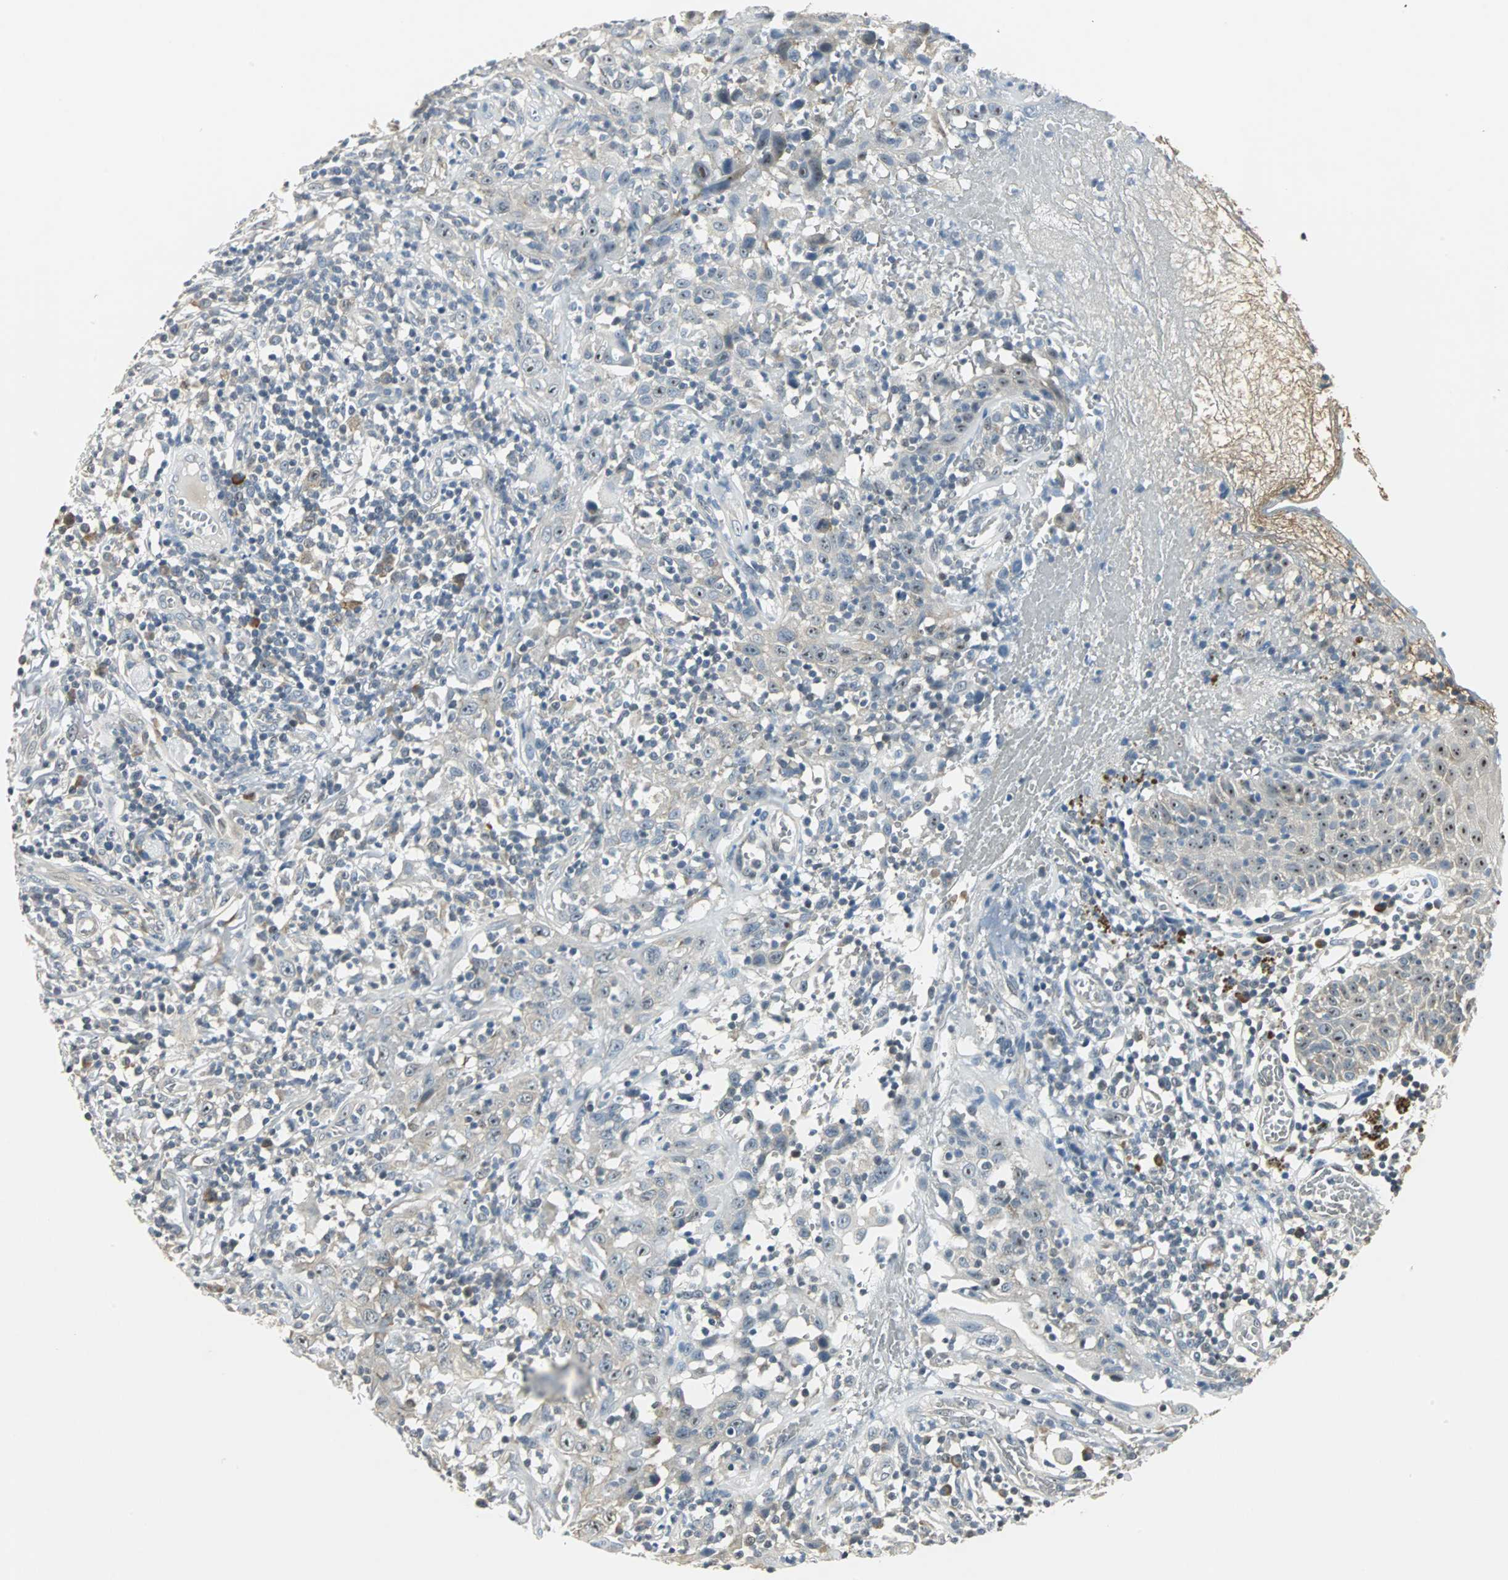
{"staining": {"intensity": "weak", "quantity": "25%-75%", "location": "cytoplasmic/membranous"}, "tissue": "thyroid cancer", "cell_type": "Tumor cells", "image_type": "cancer", "snomed": [{"axis": "morphology", "description": "Carcinoma, NOS"}, {"axis": "topography", "description": "Thyroid gland"}], "caption": "An image of thyroid carcinoma stained for a protein exhibits weak cytoplasmic/membranous brown staining in tumor cells.", "gene": "CCT5", "patient": {"sex": "female", "age": 77}}